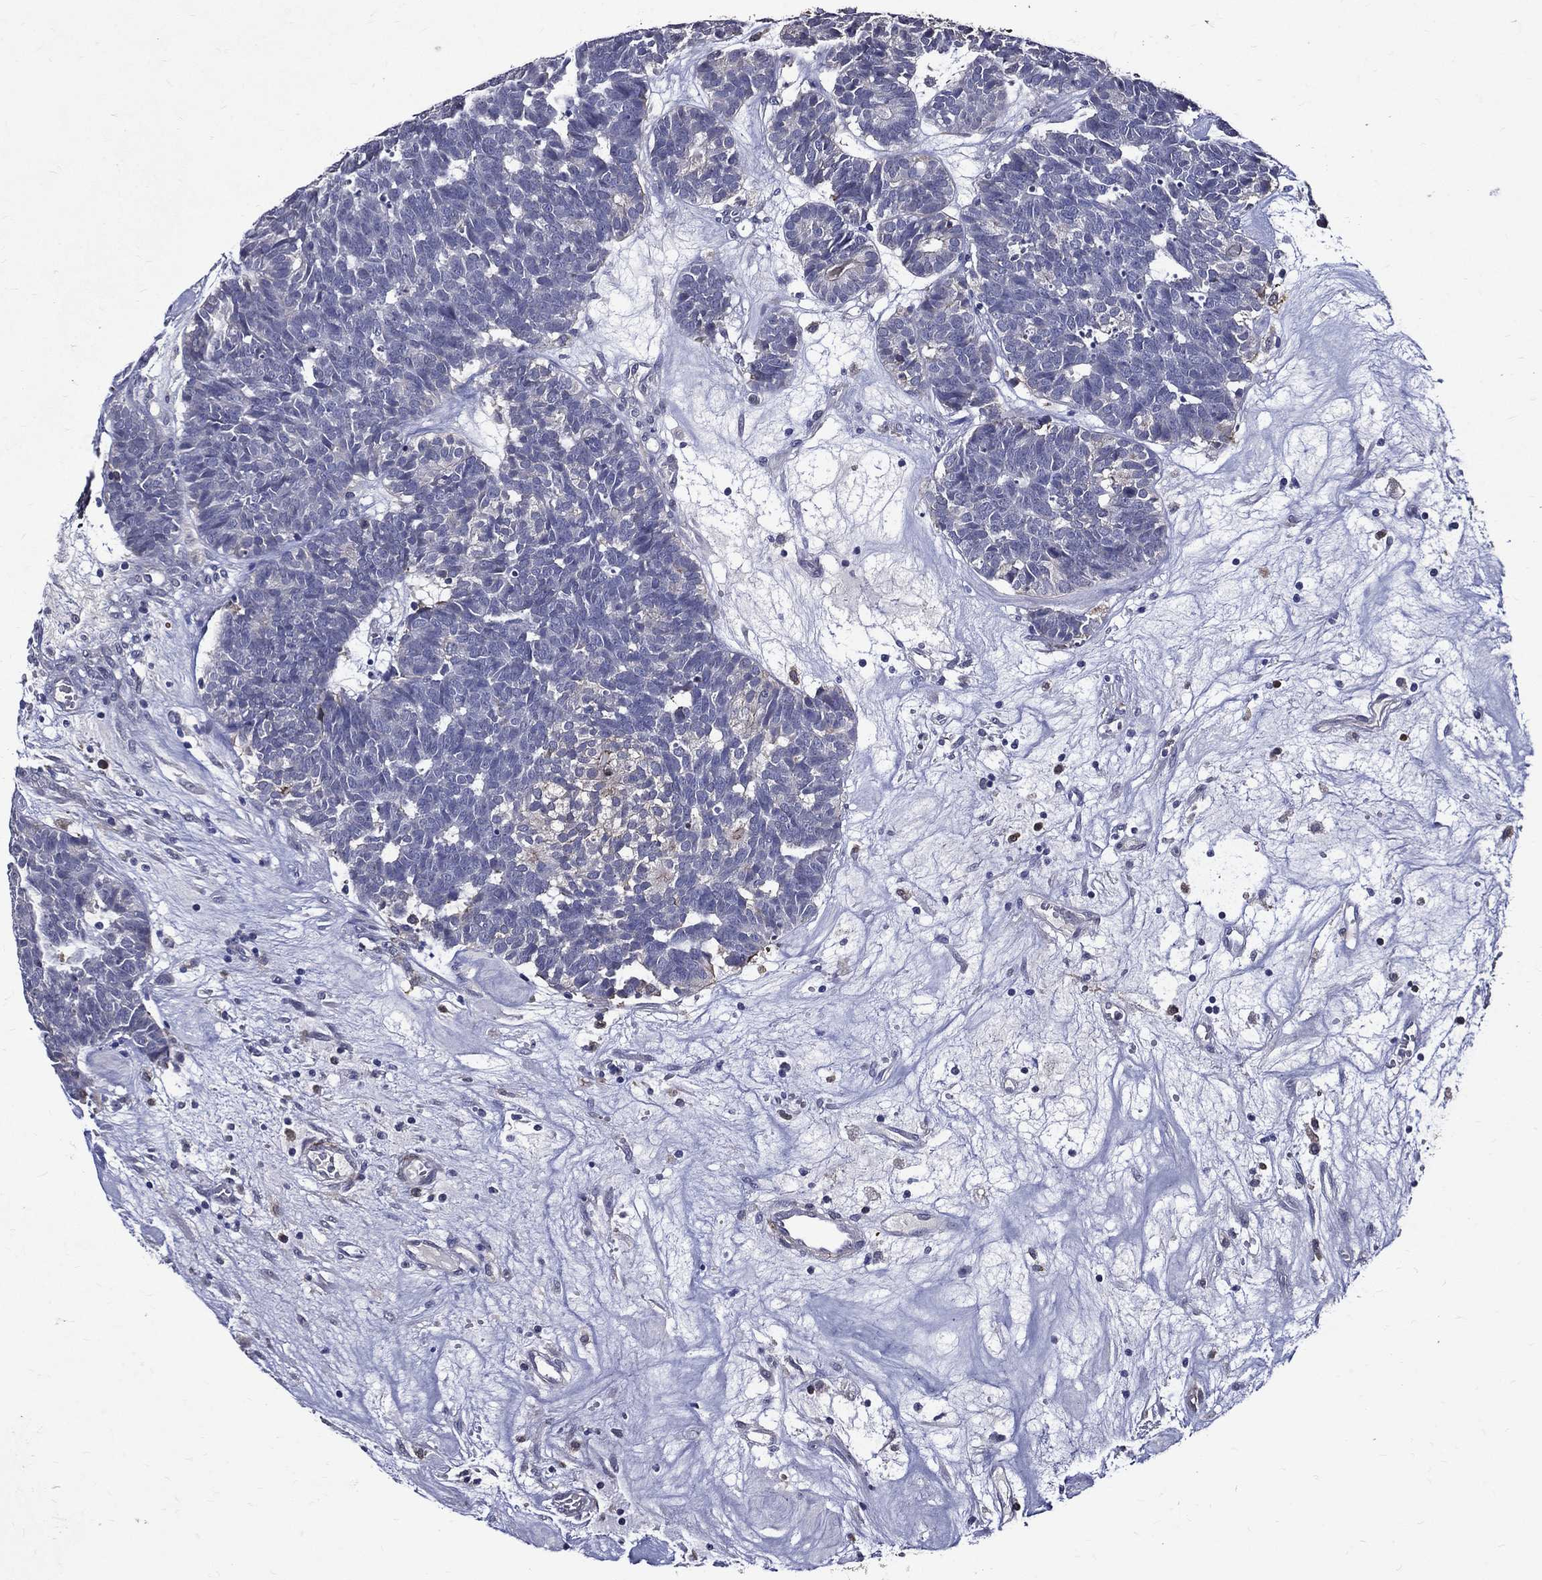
{"staining": {"intensity": "negative", "quantity": "none", "location": "none"}, "tissue": "head and neck cancer", "cell_type": "Tumor cells", "image_type": "cancer", "snomed": [{"axis": "morphology", "description": "Adenocarcinoma, NOS"}, {"axis": "topography", "description": "Head-Neck"}], "caption": "Immunohistochemistry (IHC) of human adenocarcinoma (head and neck) displays no positivity in tumor cells. Brightfield microscopy of immunohistochemistry (IHC) stained with DAB (brown) and hematoxylin (blue), captured at high magnification.", "gene": "GPR171", "patient": {"sex": "female", "age": 81}}